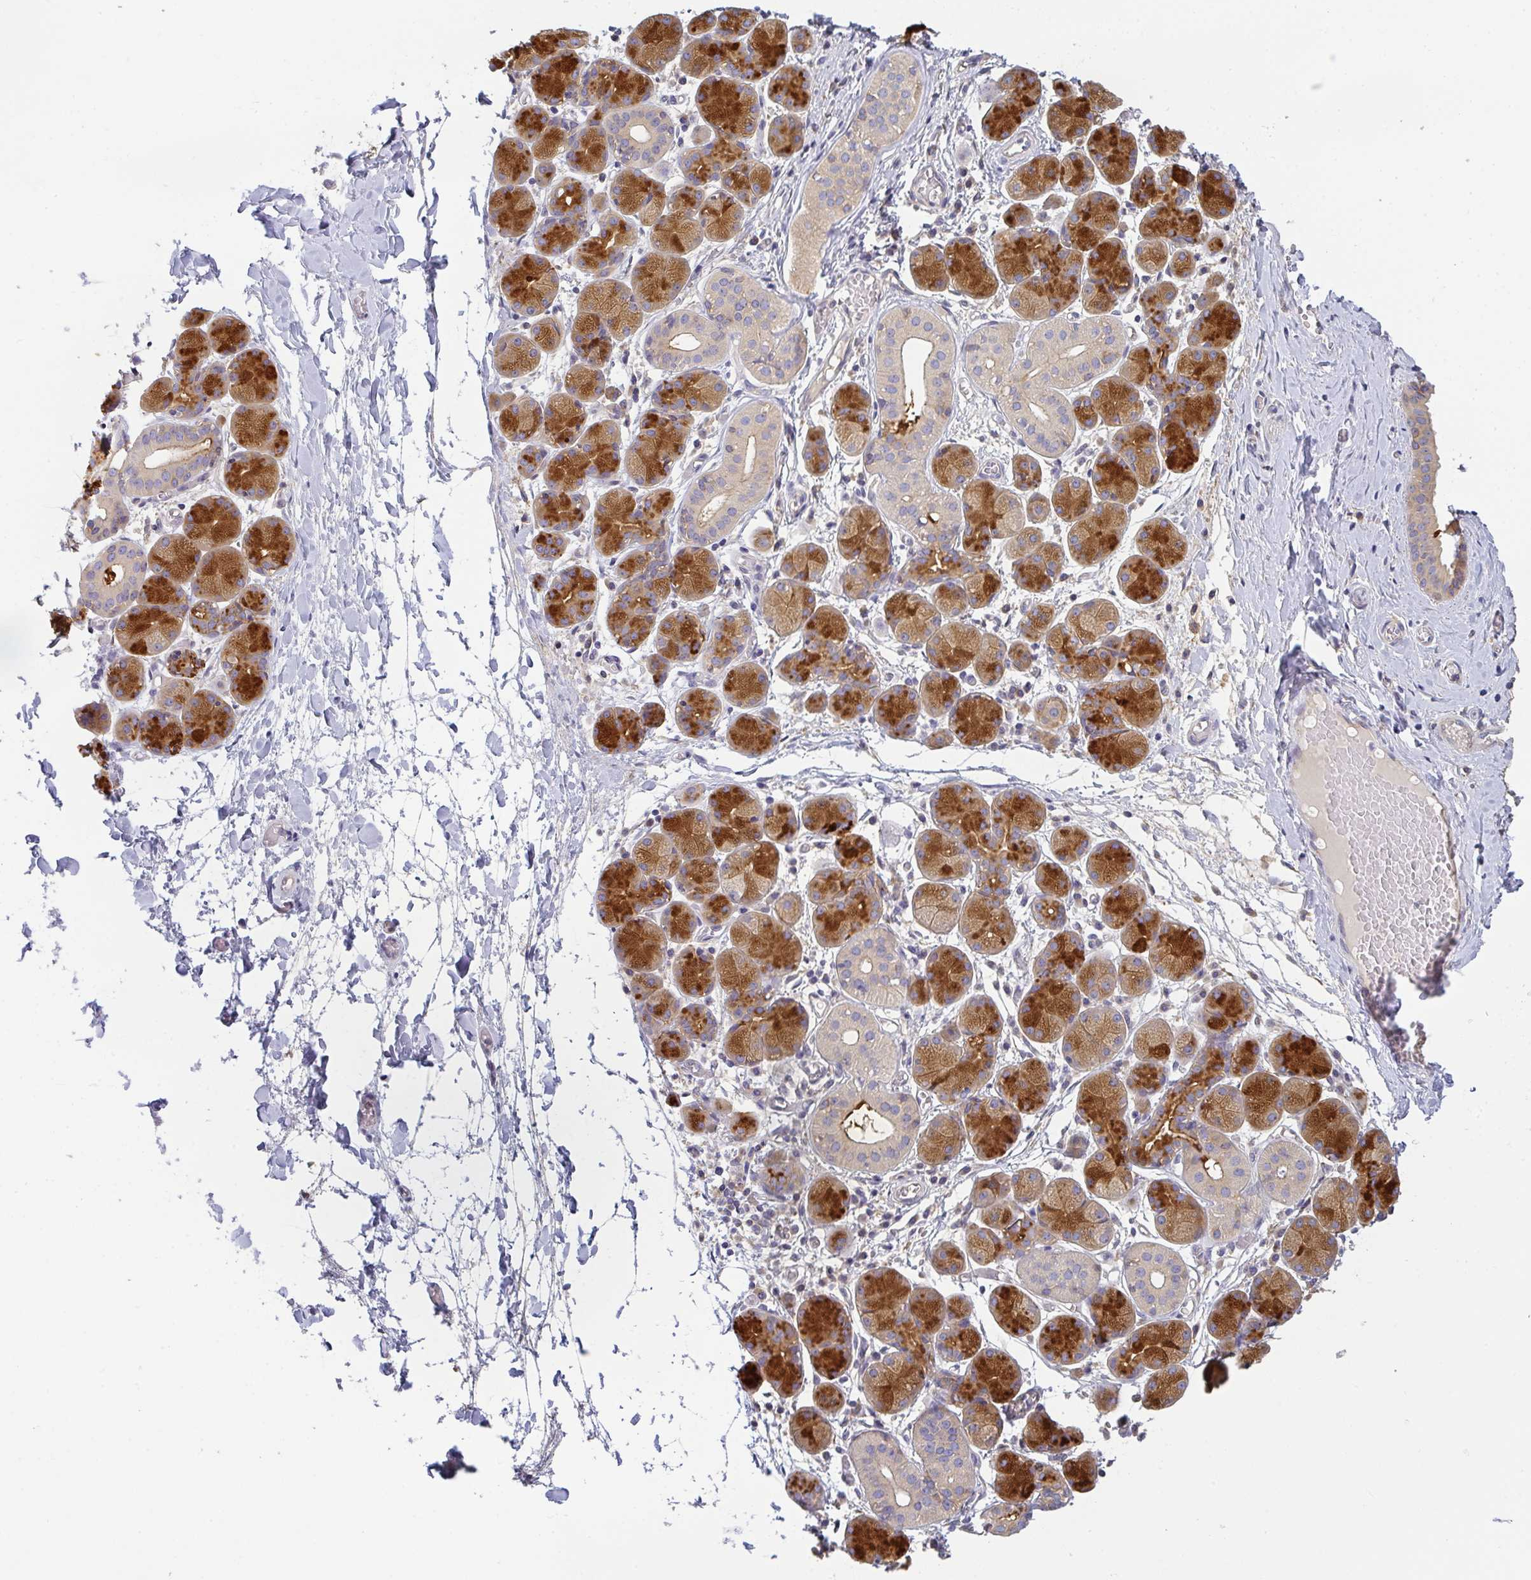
{"staining": {"intensity": "strong", "quantity": "25%-75%", "location": "cytoplasmic/membranous"}, "tissue": "salivary gland", "cell_type": "Glandular cells", "image_type": "normal", "snomed": [{"axis": "morphology", "description": "Normal tissue, NOS"}, {"axis": "topography", "description": "Salivary gland"}], "caption": "High-power microscopy captured an immunohistochemistry image of unremarkable salivary gland, revealing strong cytoplasmic/membranous staining in about 25%-75% of glandular cells.", "gene": "SNX5", "patient": {"sex": "female", "age": 24}}